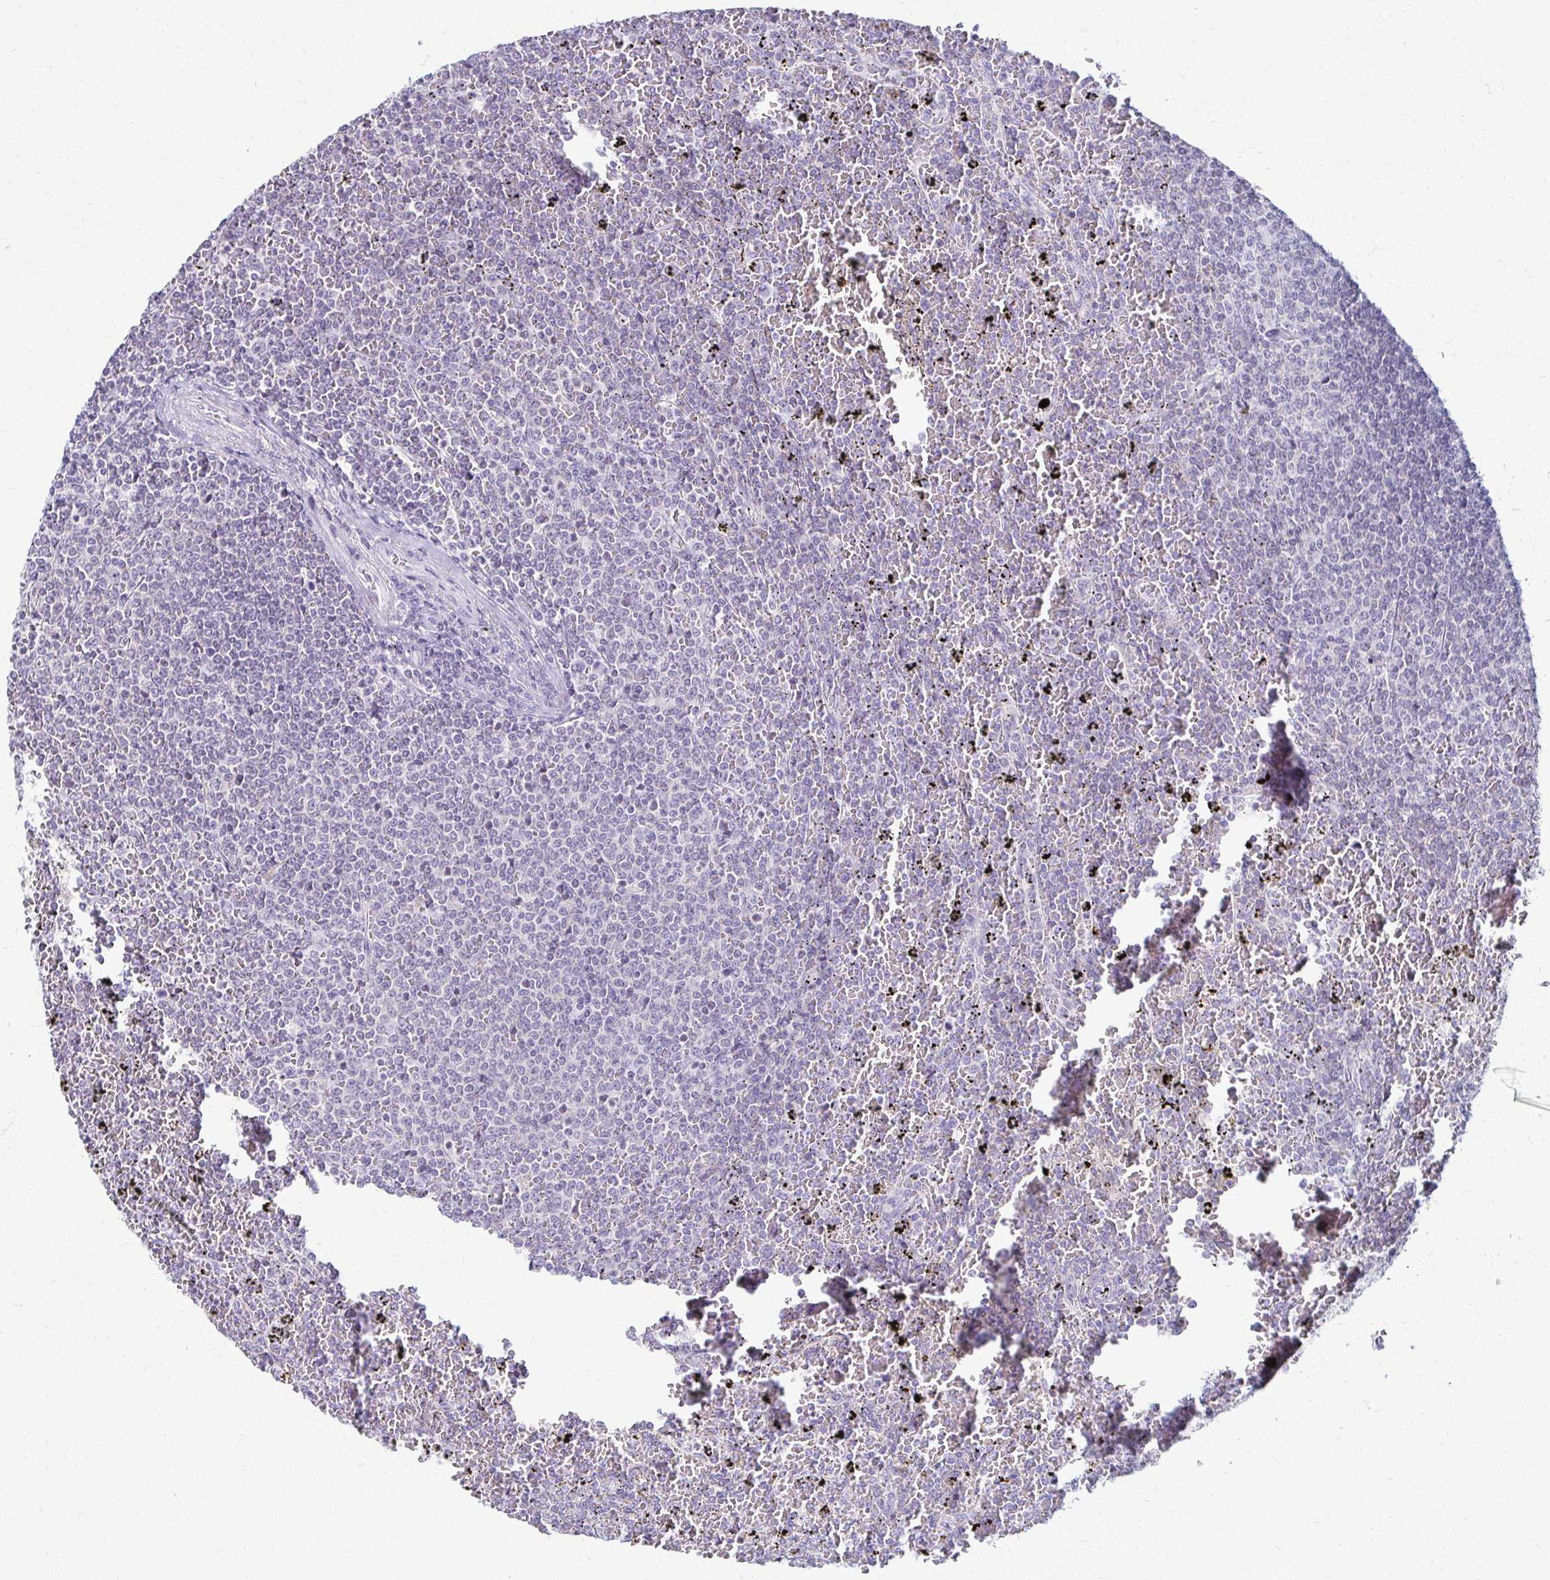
{"staining": {"intensity": "negative", "quantity": "none", "location": "none"}, "tissue": "lymphoma", "cell_type": "Tumor cells", "image_type": "cancer", "snomed": [{"axis": "morphology", "description": "Malignant lymphoma, non-Hodgkin's type, Low grade"}, {"axis": "topography", "description": "Spleen"}], "caption": "Micrograph shows no protein positivity in tumor cells of low-grade malignant lymphoma, non-Hodgkin's type tissue.", "gene": "FCGR2B", "patient": {"sex": "female", "age": 77}}